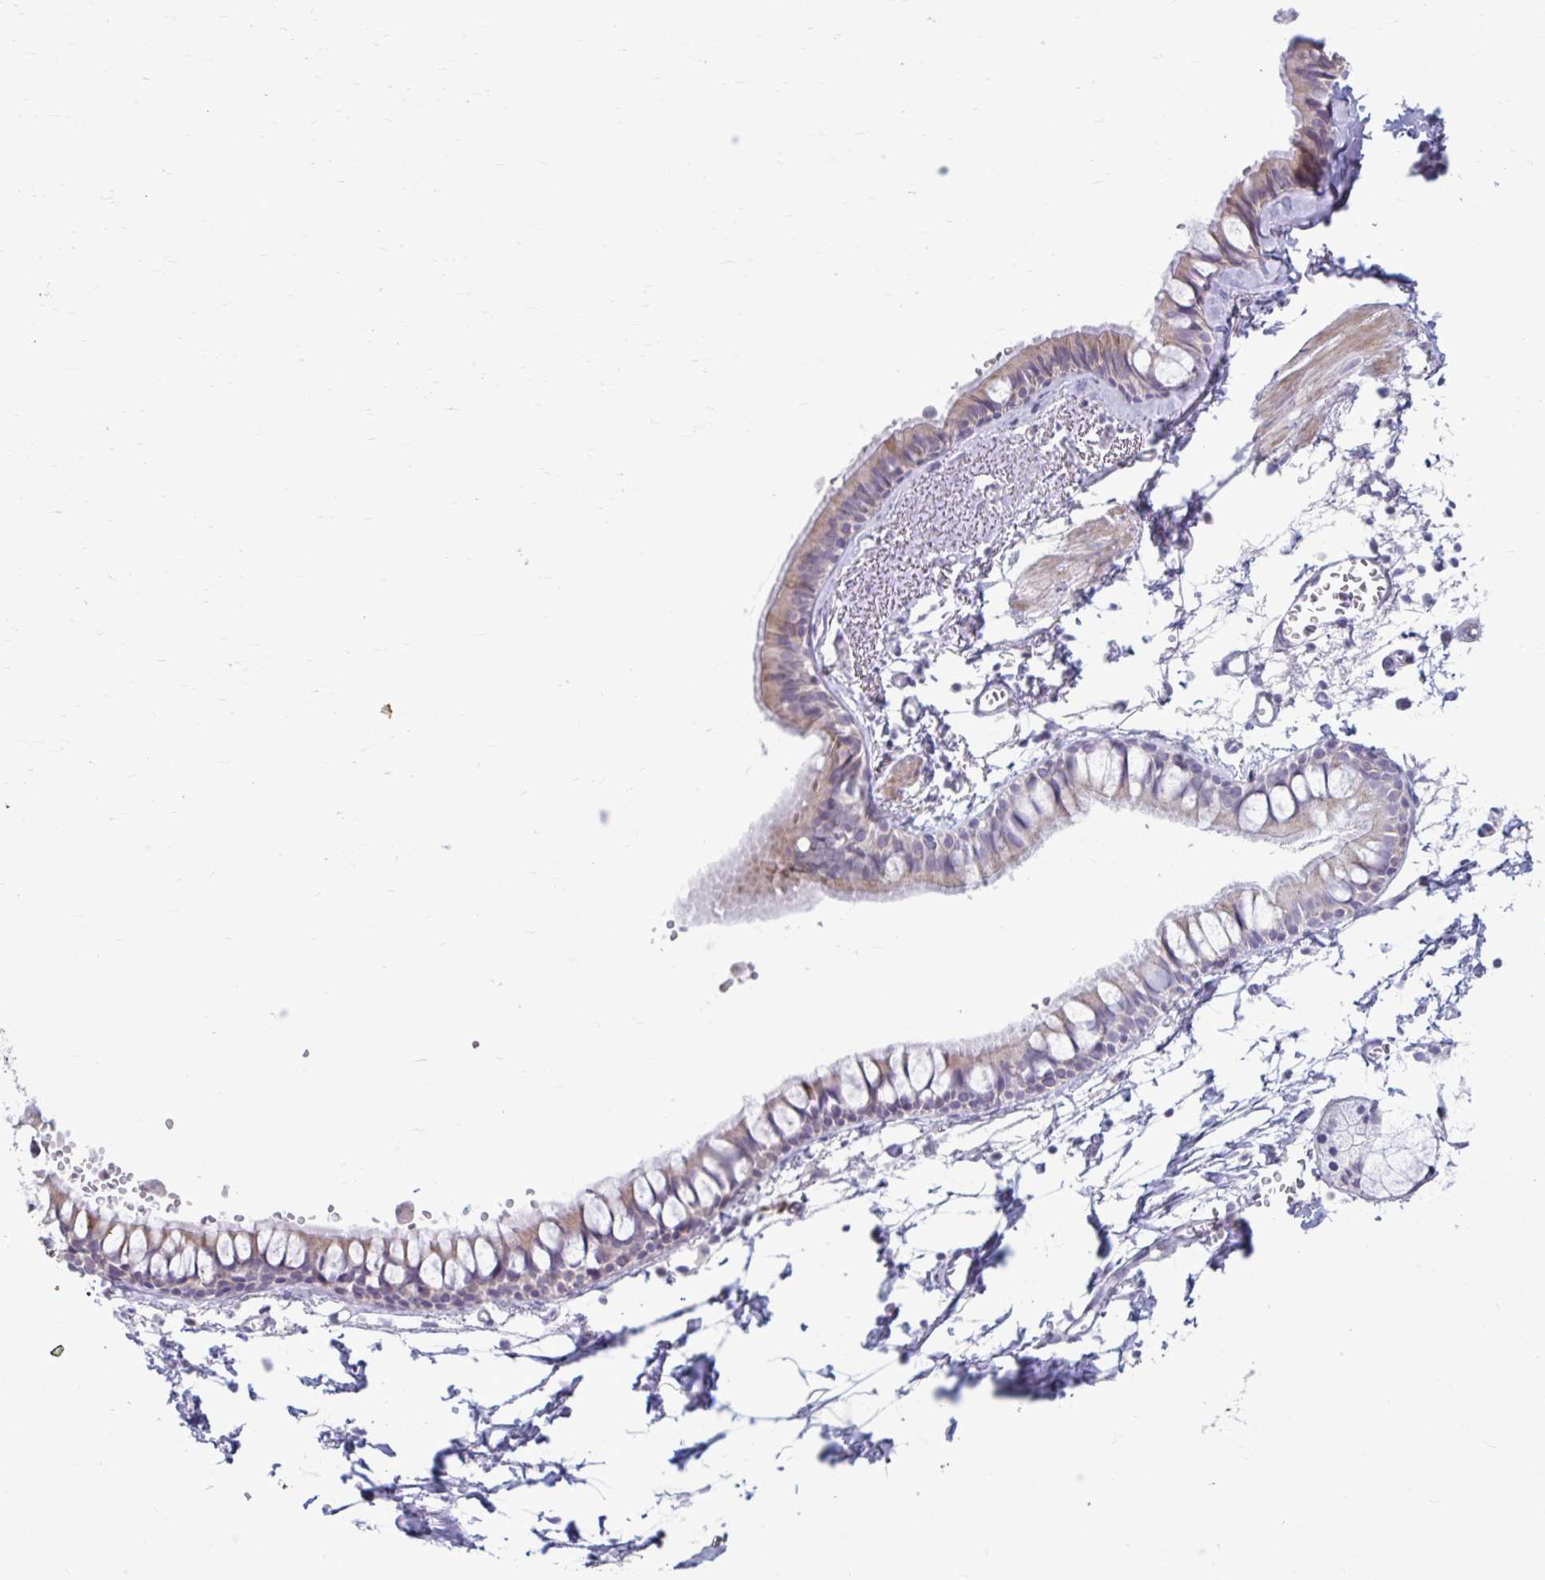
{"staining": {"intensity": "moderate", "quantity": "25%-75%", "location": "cytoplasmic/membranous"}, "tissue": "bronchus", "cell_type": "Respiratory epithelial cells", "image_type": "normal", "snomed": [{"axis": "morphology", "description": "Normal tissue, NOS"}, {"axis": "topography", "description": "Cartilage tissue"}, {"axis": "topography", "description": "Bronchus"}, {"axis": "topography", "description": "Peripheral nerve tissue"}], "caption": "Immunohistochemical staining of normal human bronchus shows 25%-75% levels of moderate cytoplasmic/membranous protein expression in approximately 25%-75% of respiratory epithelial cells. Immunohistochemistry stains the protein of interest in brown and the nuclei are stained blue.", "gene": "MSMO1", "patient": {"sex": "female", "age": 59}}